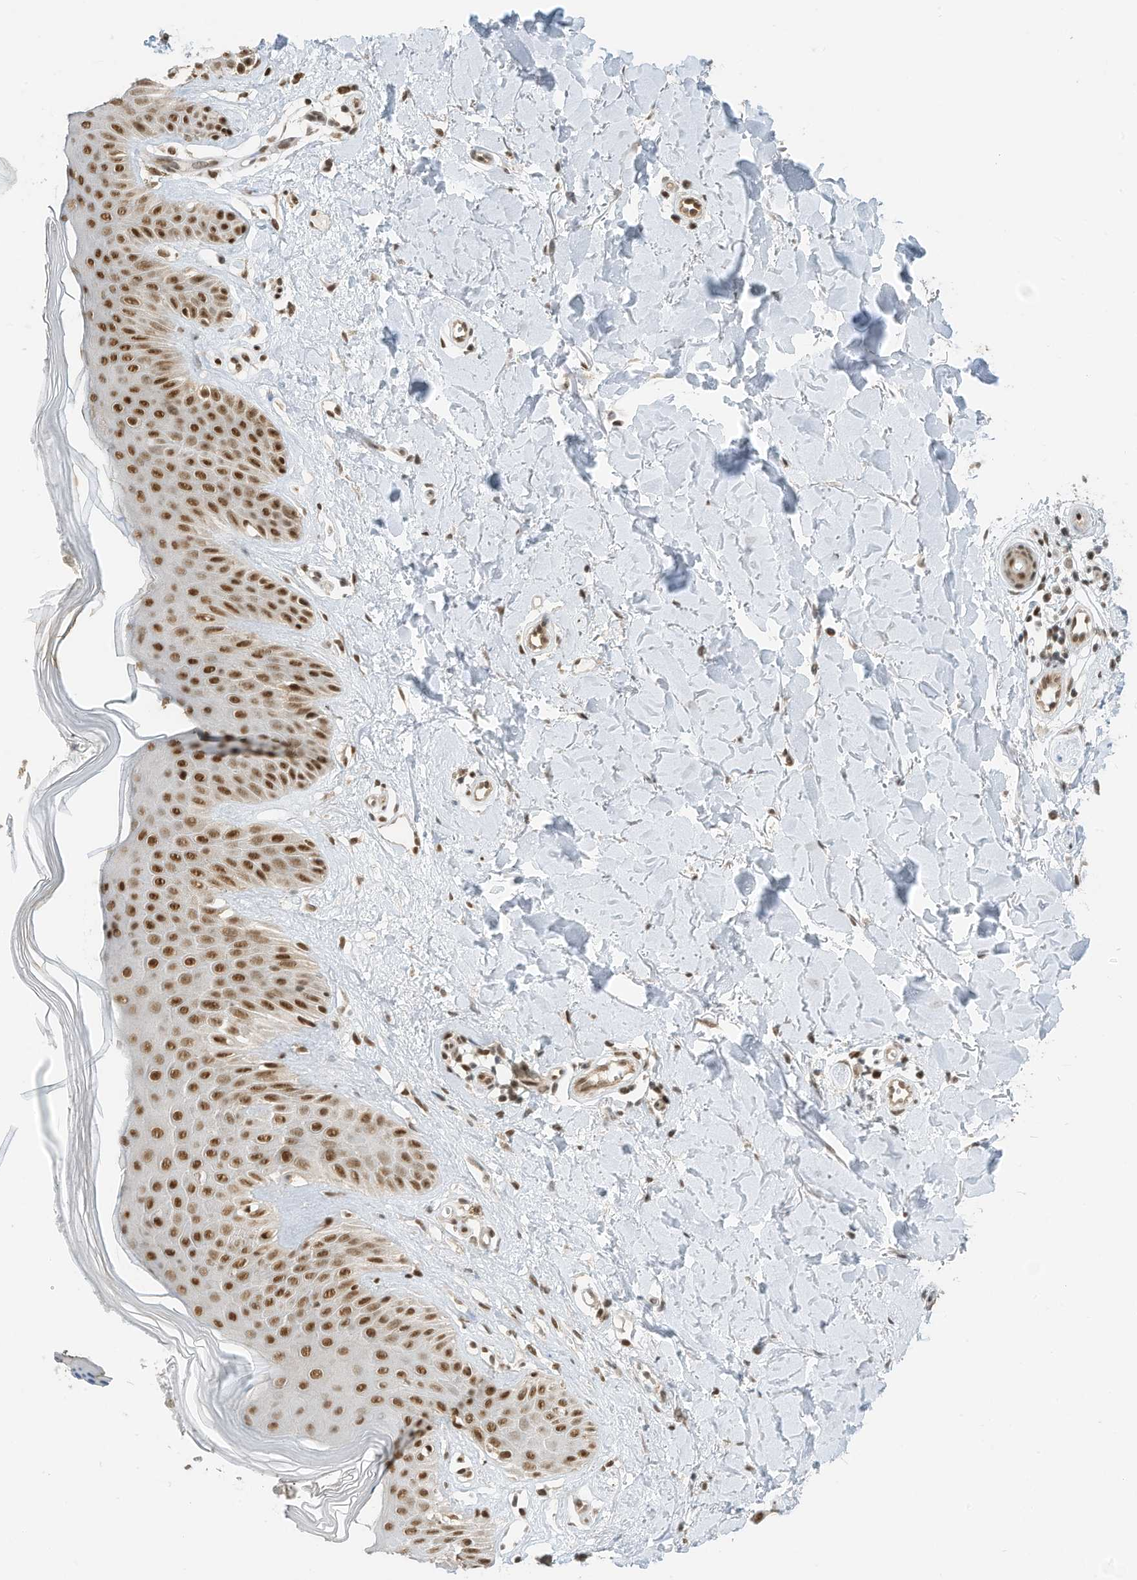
{"staining": {"intensity": "moderate", "quantity": ">75%", "location": "nuclear"}, "tissue": "skin", "cell_type": "Fibroblasts", "image_type": "normal", "snomed": [{"axis": "morphology", "description": "Normal tissue, NOS"}, {"axis": "topography", "description": "Skin"}], "caption": "A brown stain labels moderate nuclear staining of a protein in fibroblasts of benign skin.", "gene": "AURKAIP1", "patient": {"sex": "female", "age": 64}}